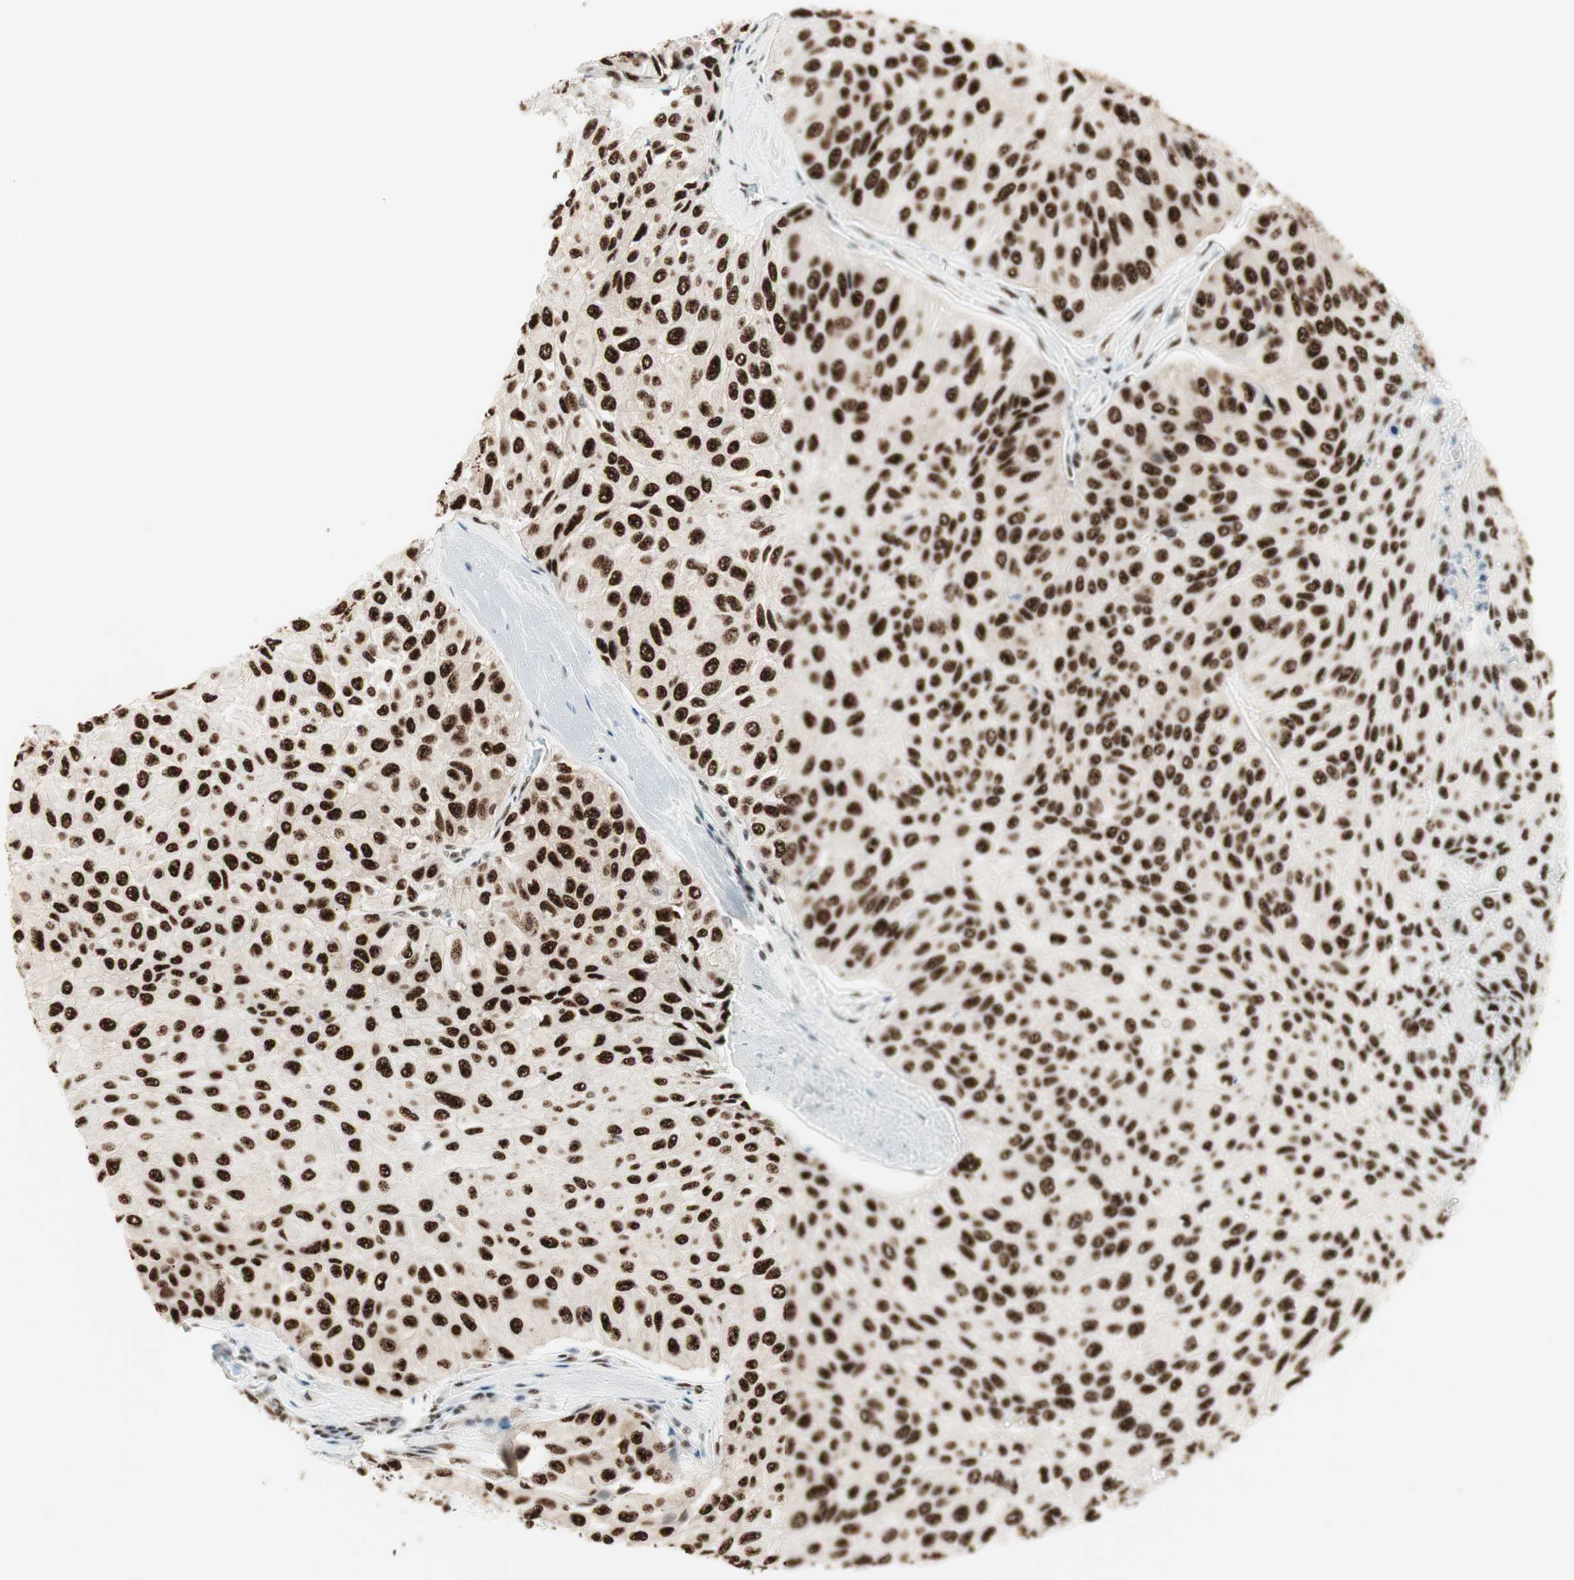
{"staining": {"intensity": "strong", "quantity": ">75%", "location": "nuclear"}, "tissue": "urothelial cancer", "cell_type": "Tumor cells", "image_type": "cancer", "snomed": [{"axis": "morphology", "description": "Urothelial carcinoma, High grade"}, {"axis": "topography", "description": "Urinary bladder"}], "caption": "Immunohistochemical staining of human high-grade urothelial carcinoma demonstrates high levels of strong nuclear positivity in approximately >75% of tumor cells.", "gene": "HEXIM1", "patient": {"sex": "male", "age": 66}}